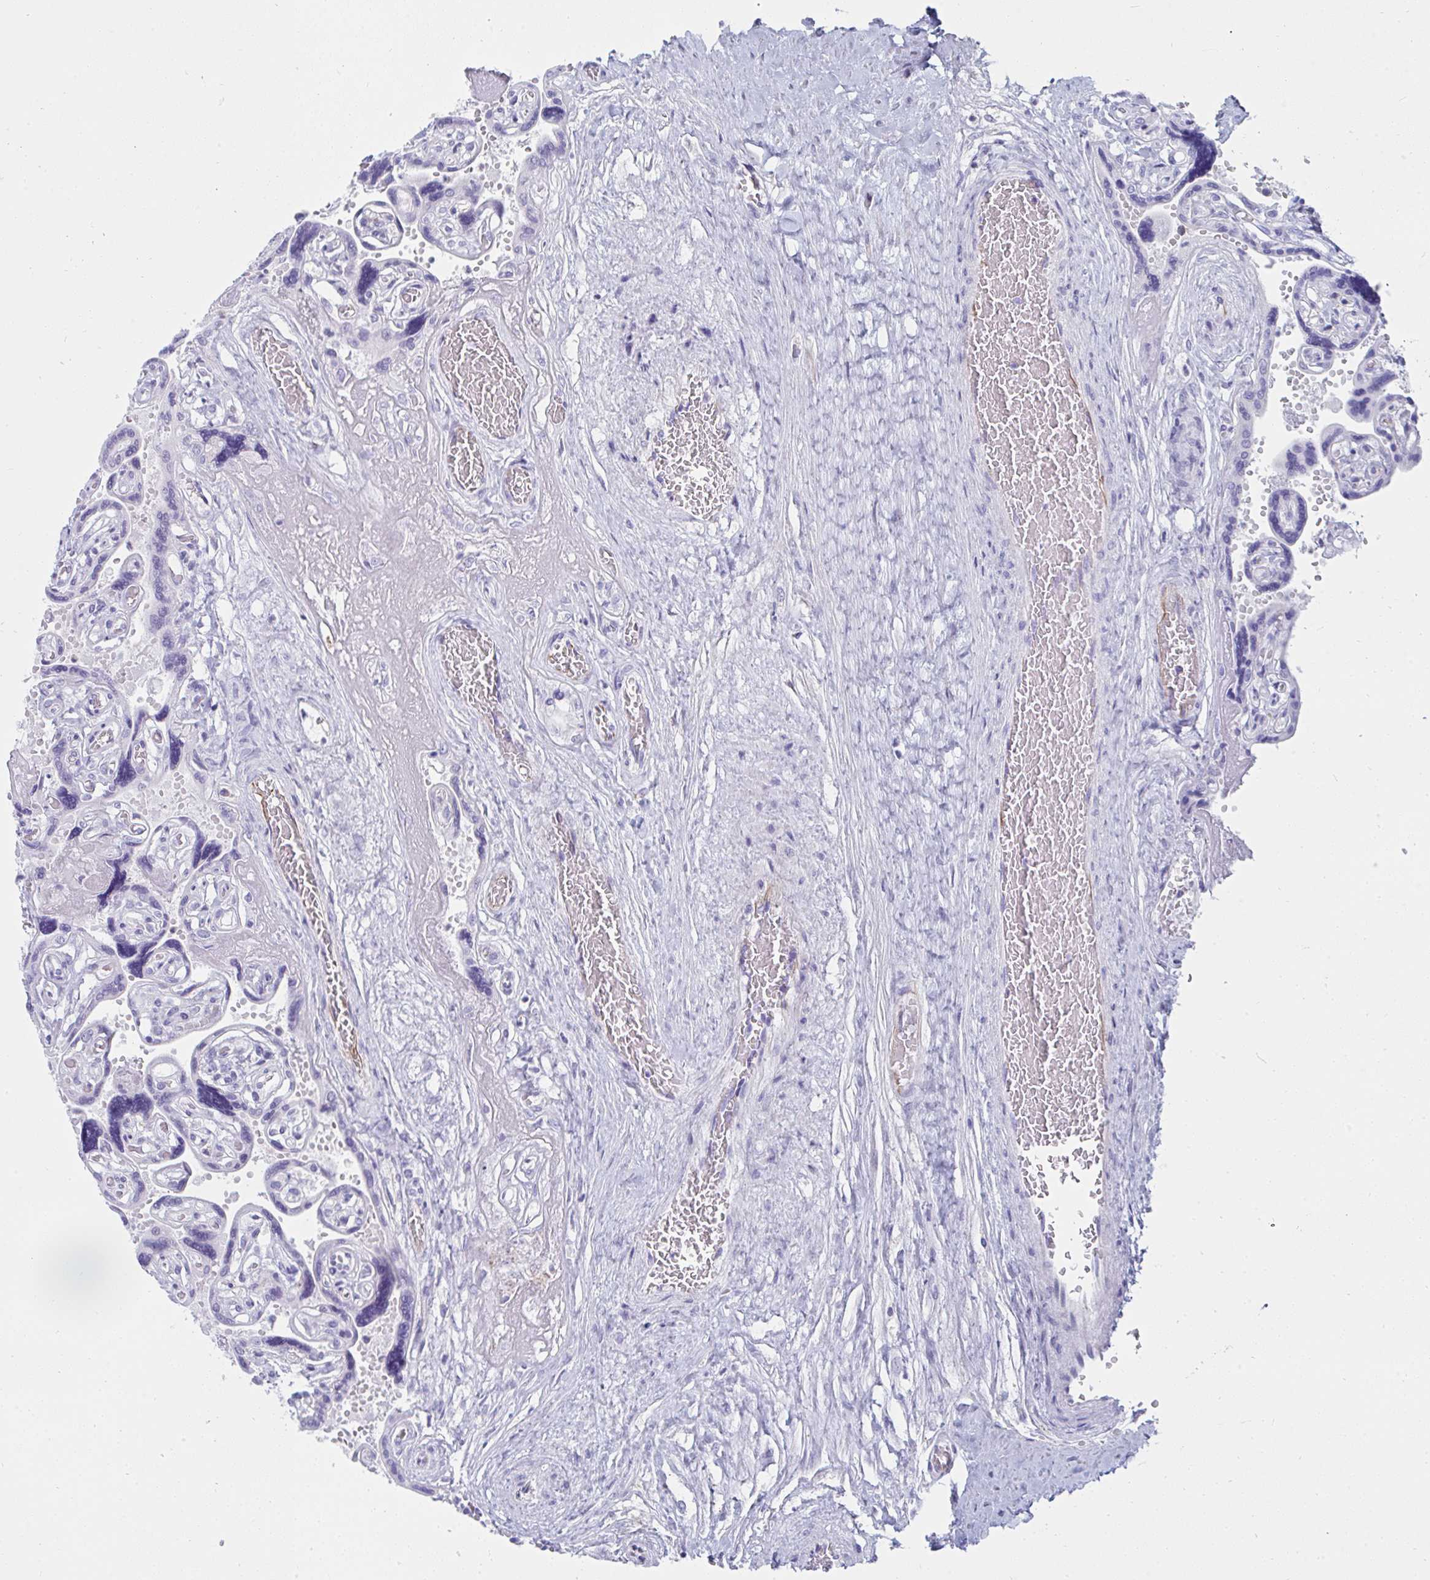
{"staining": {"intensity": "negative", "quantity": "none", "location": "none"}, "tissue": "placenta", "cell_type": "Decidual cells", "image_type": "normal", "snomed": [{"axis": "morphology", "description": "Normal tissue, NOS"}, {"axis": "topography", "description": "Placenta"}], "caption": "A high-resolution photomicrograph shows IHC staining of normal placenta, which reveals no significant positivity in decidual cells.", "gene": "MGAM2", "patient": {"sex": "female", "age": 32}}